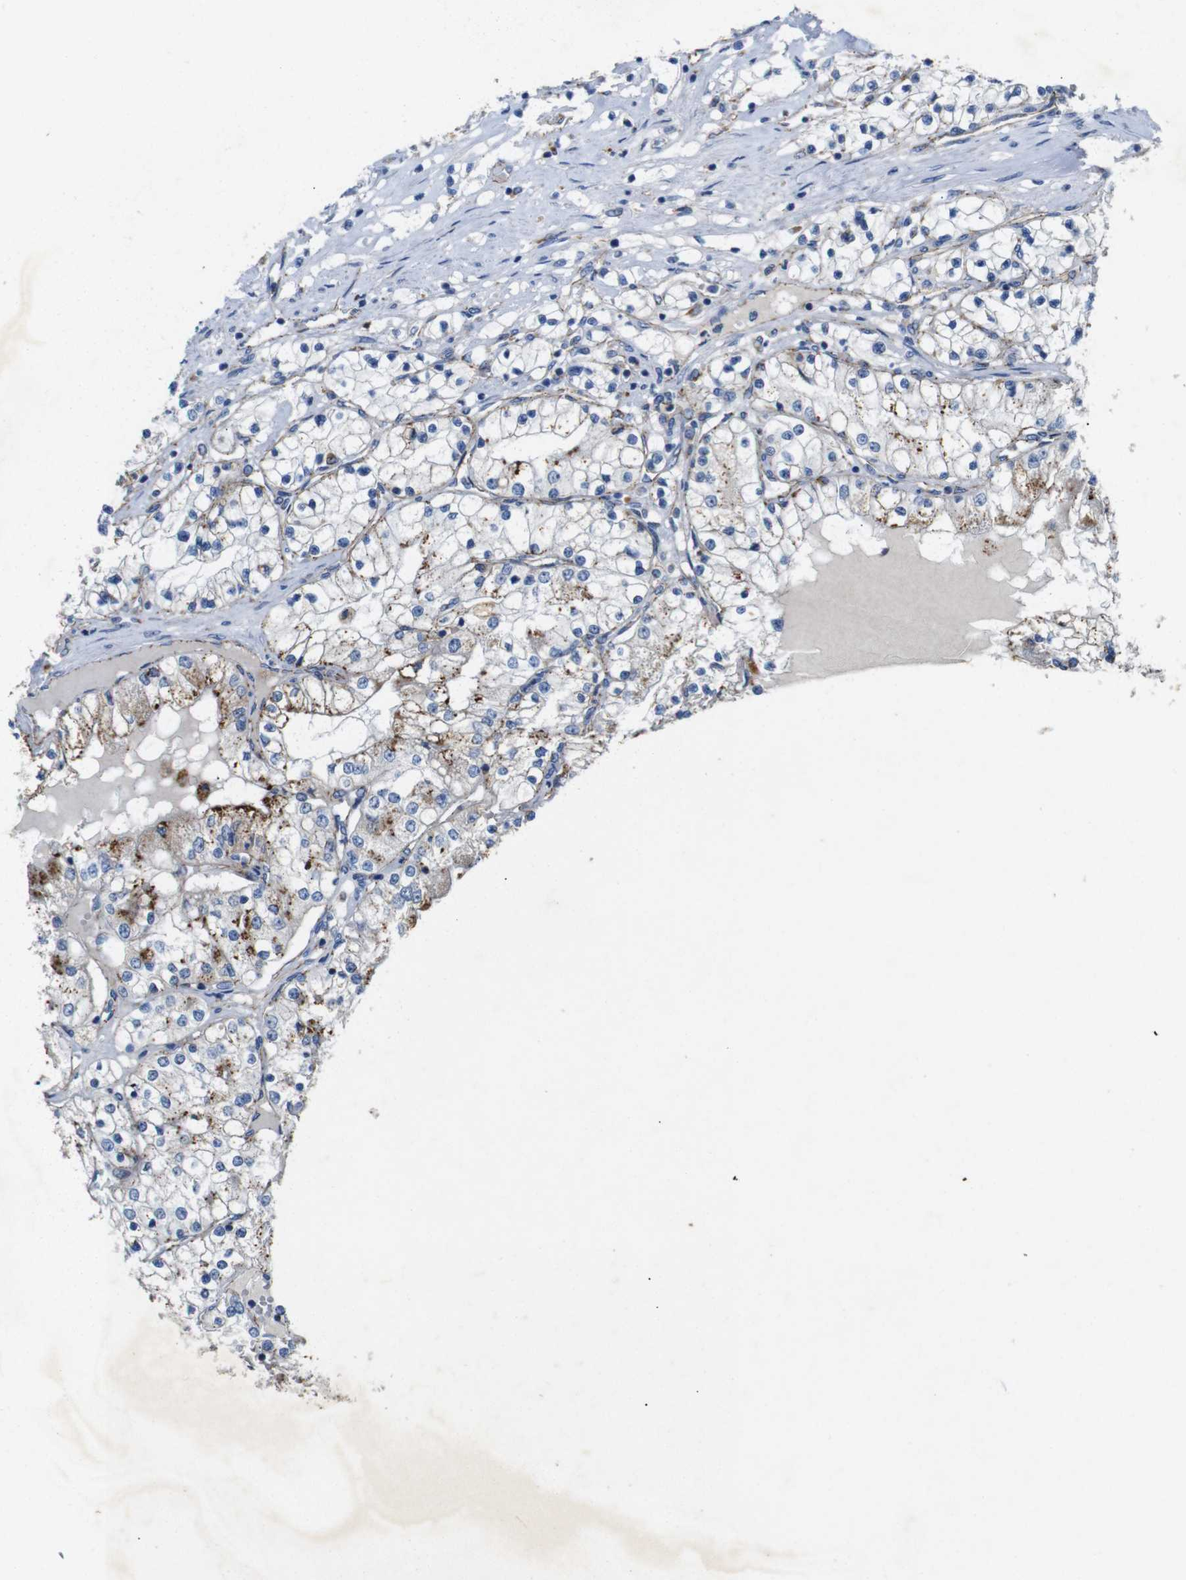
{"staining": {"intensity": "moderate", "quantity": "<25%", "location": "cytoplasmic/membranous"}, "tissue": "renal cancer", "cell_type": "Tumor cells", "image_type": "cancer", "snomed": [{"axis": "morphology", "description": "Adenocarcinoma, NOS"}, {"axis": "topography", "description": "Kidney"}], "caption": "Immunohistochemistry (IHC) histopathology image of renal adenocarcinoma stained for a protein (brown), which displays low levels of moderate cytoplasmic/membranous positivity in about <25% of tumor cells.", "gene": "NHLRC3", "patient": {"sex": "male", "age": 68}}